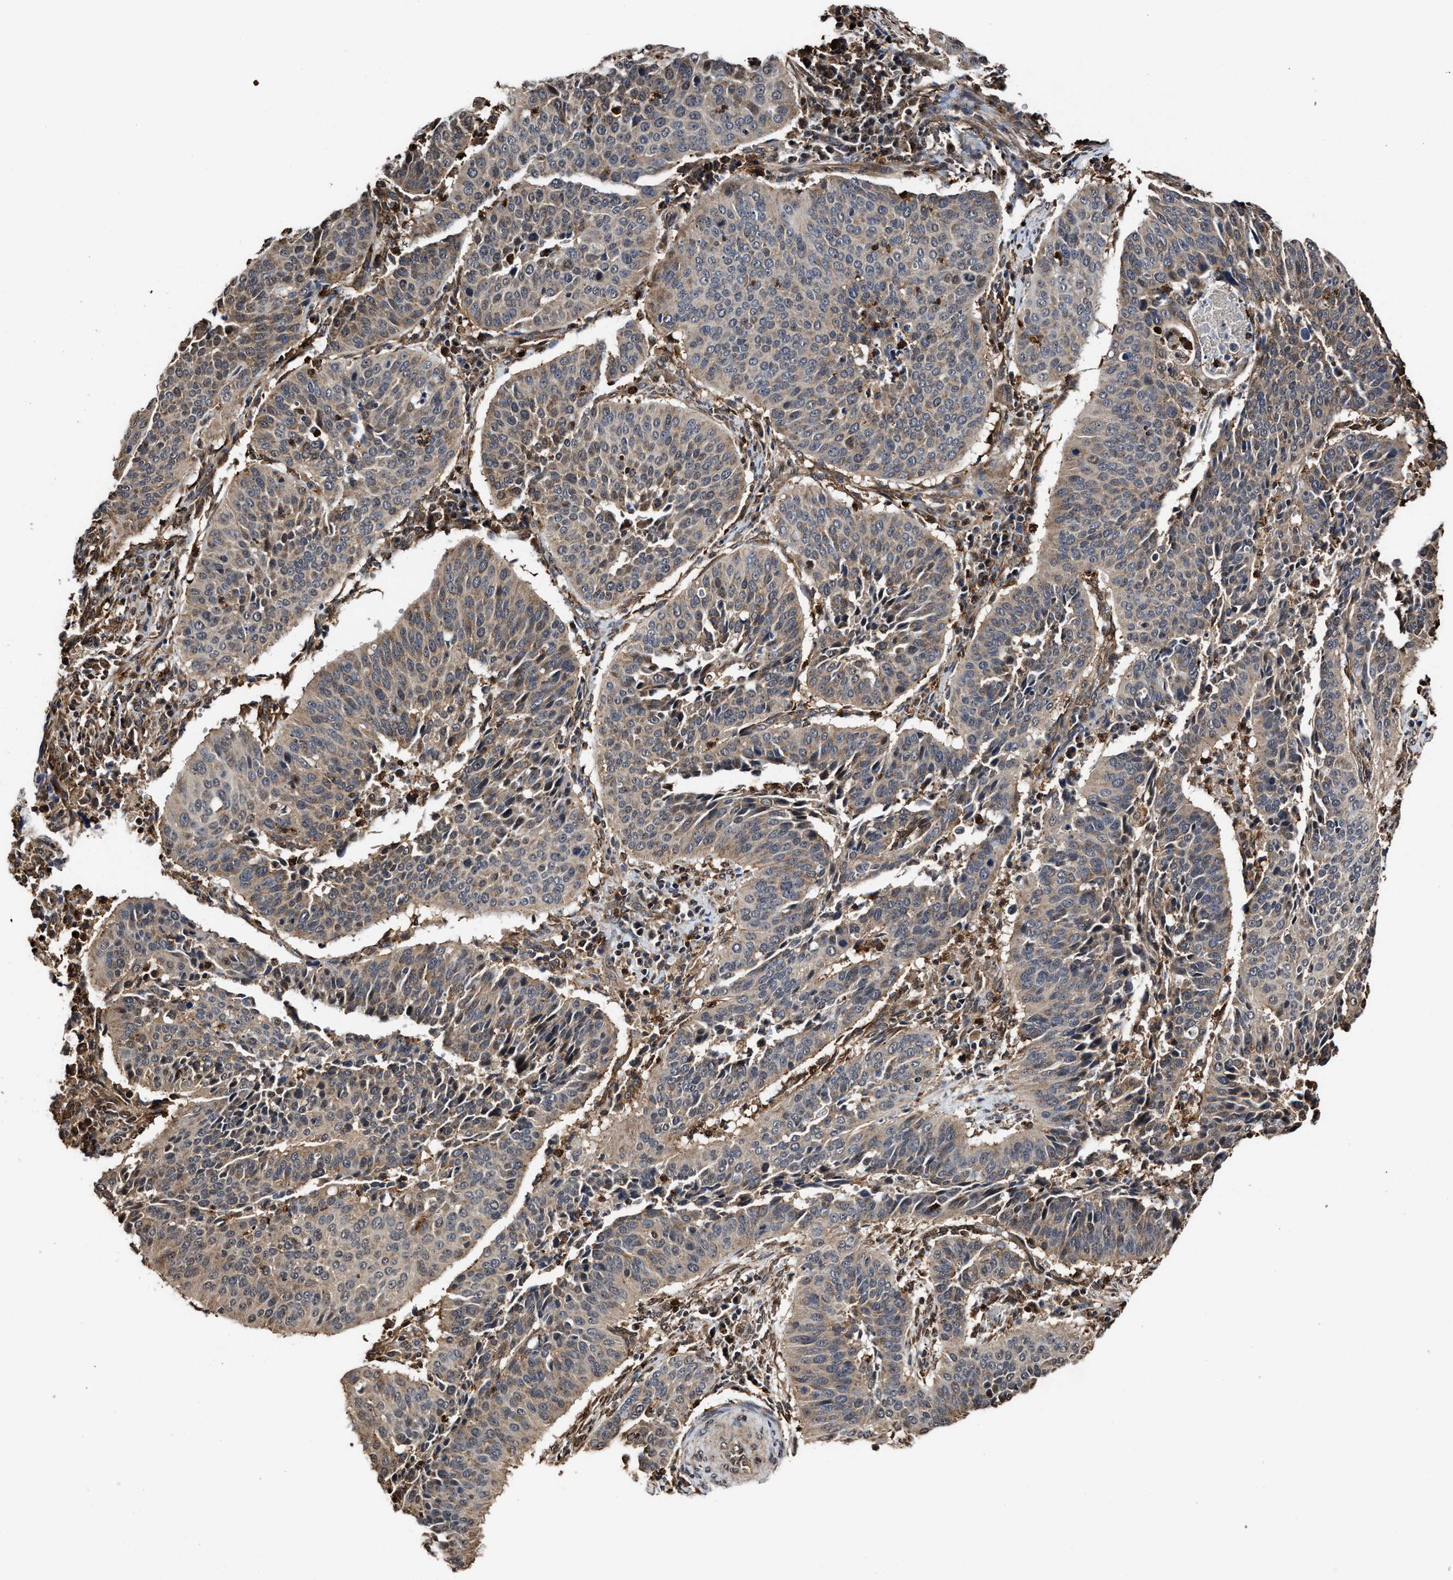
{"staining": {"intensity": "weak", "quantity": "25%-75%", "location": "cytoplasmic/membranous"}, "tissue": "cervical cancer", "cell_type": "Tumor cells", "image_type": "cancer", "snomed": [{"axis": "morphology", "description": "Normal tissue, NOS"}, {"axis": "morphology", "description": "Squamous cell carcinoma, NOS"}, {"axis": "topography", "description": "Cervix"}], "caption": "There is low levels of weak cytoplasmic/membranous positivity in tumor cells of cervical cancer, as demonstrated by immunohistochemical staining (brown color).", "gene": "SEPTIN2", "patient": {"sex": "female", "age": 39}}